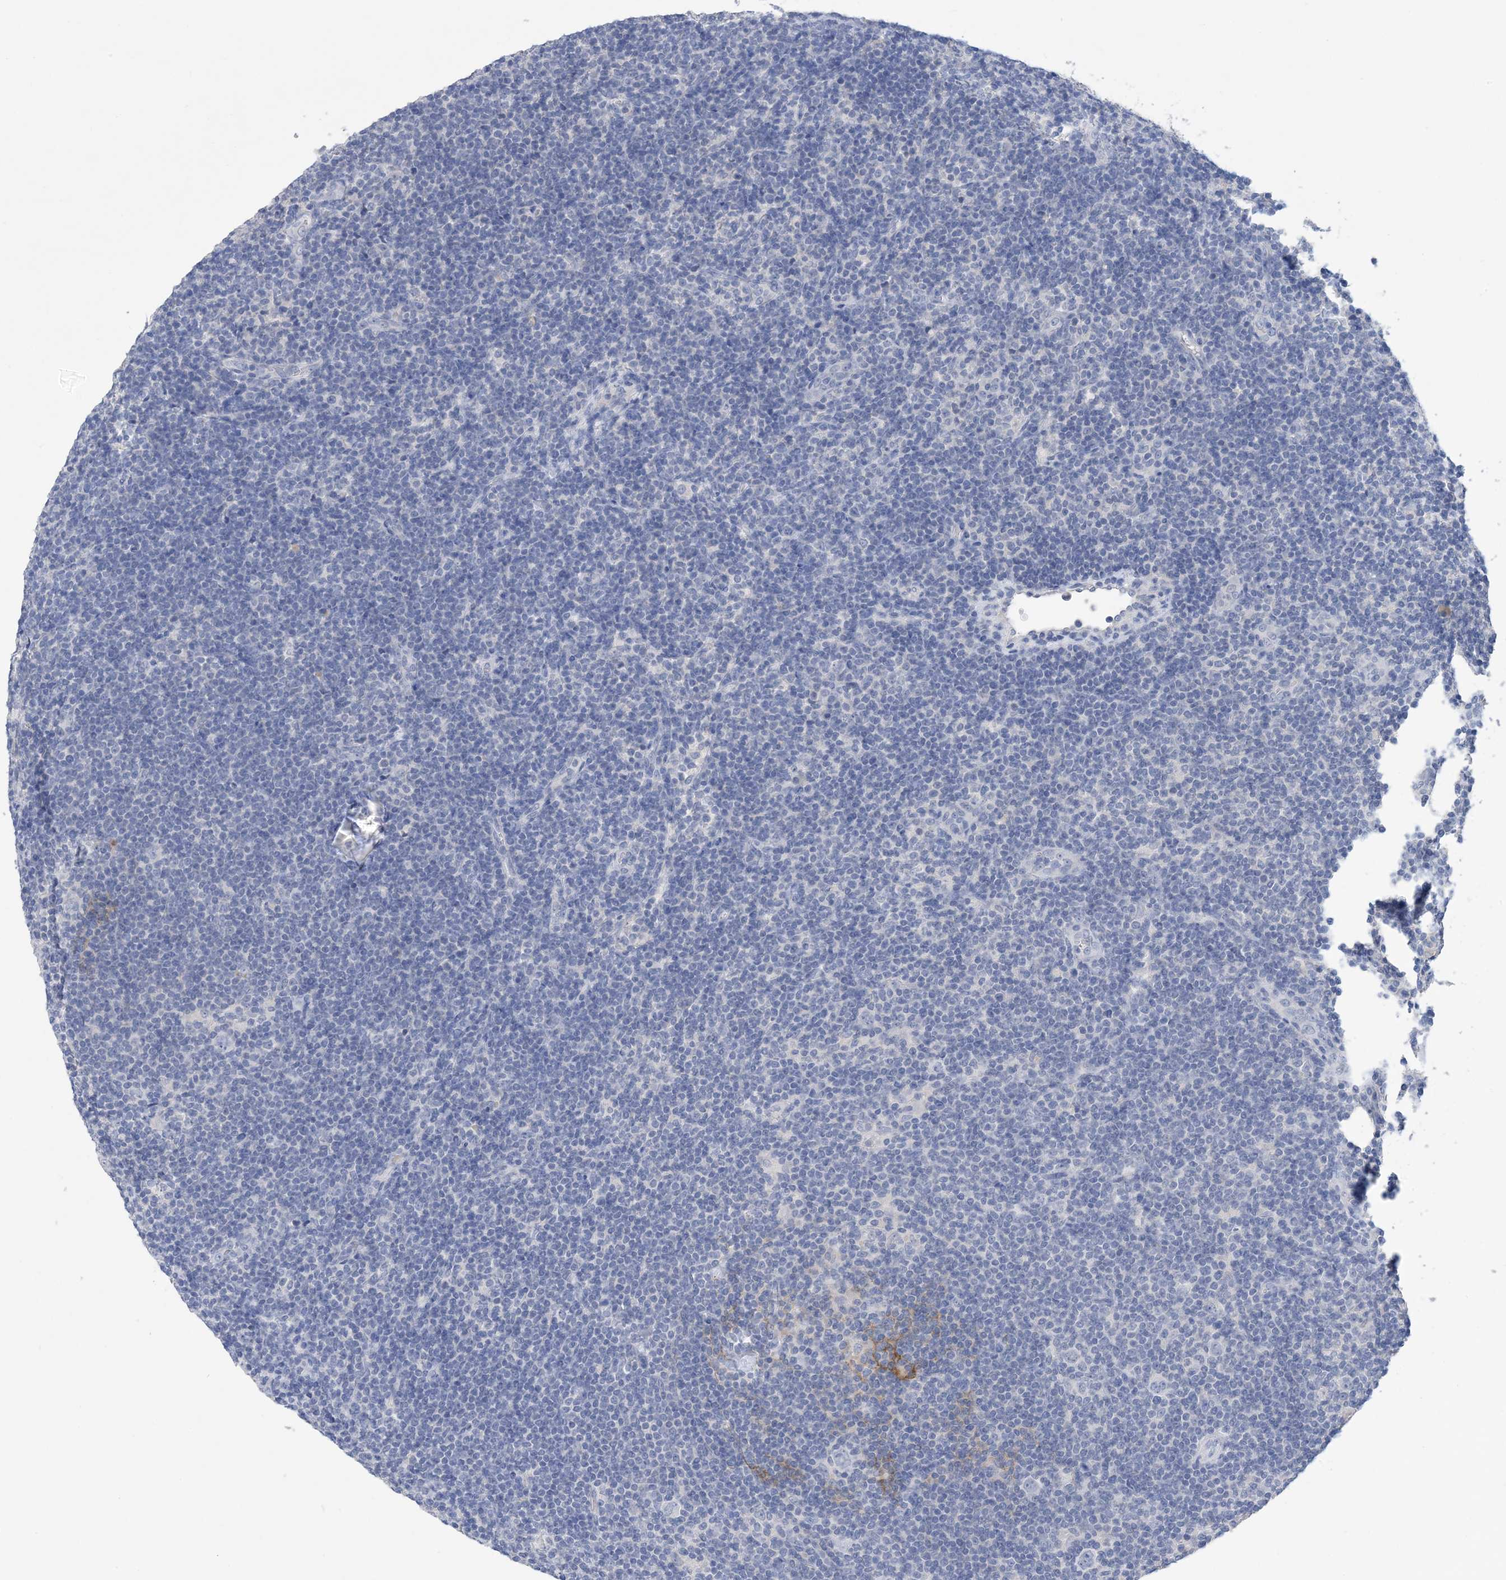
{"staining": {"intensity": "negative", "quantity": "none", "location": "none"}, "tissue": "lymphoma", "cell_type": "Tumor cells", "image_type": "cancer", "snomed": [{"axis": "morphology", "description": "Hodgkin's disease, NOS"}, {"axis": "topography", "description": "Lymph node"}], "caption": "Tumor cells are negative for brown protein staining in Hodgkin's disease.", "gene": "DSC3", "patient": {"sex": "female", "age": 57}}